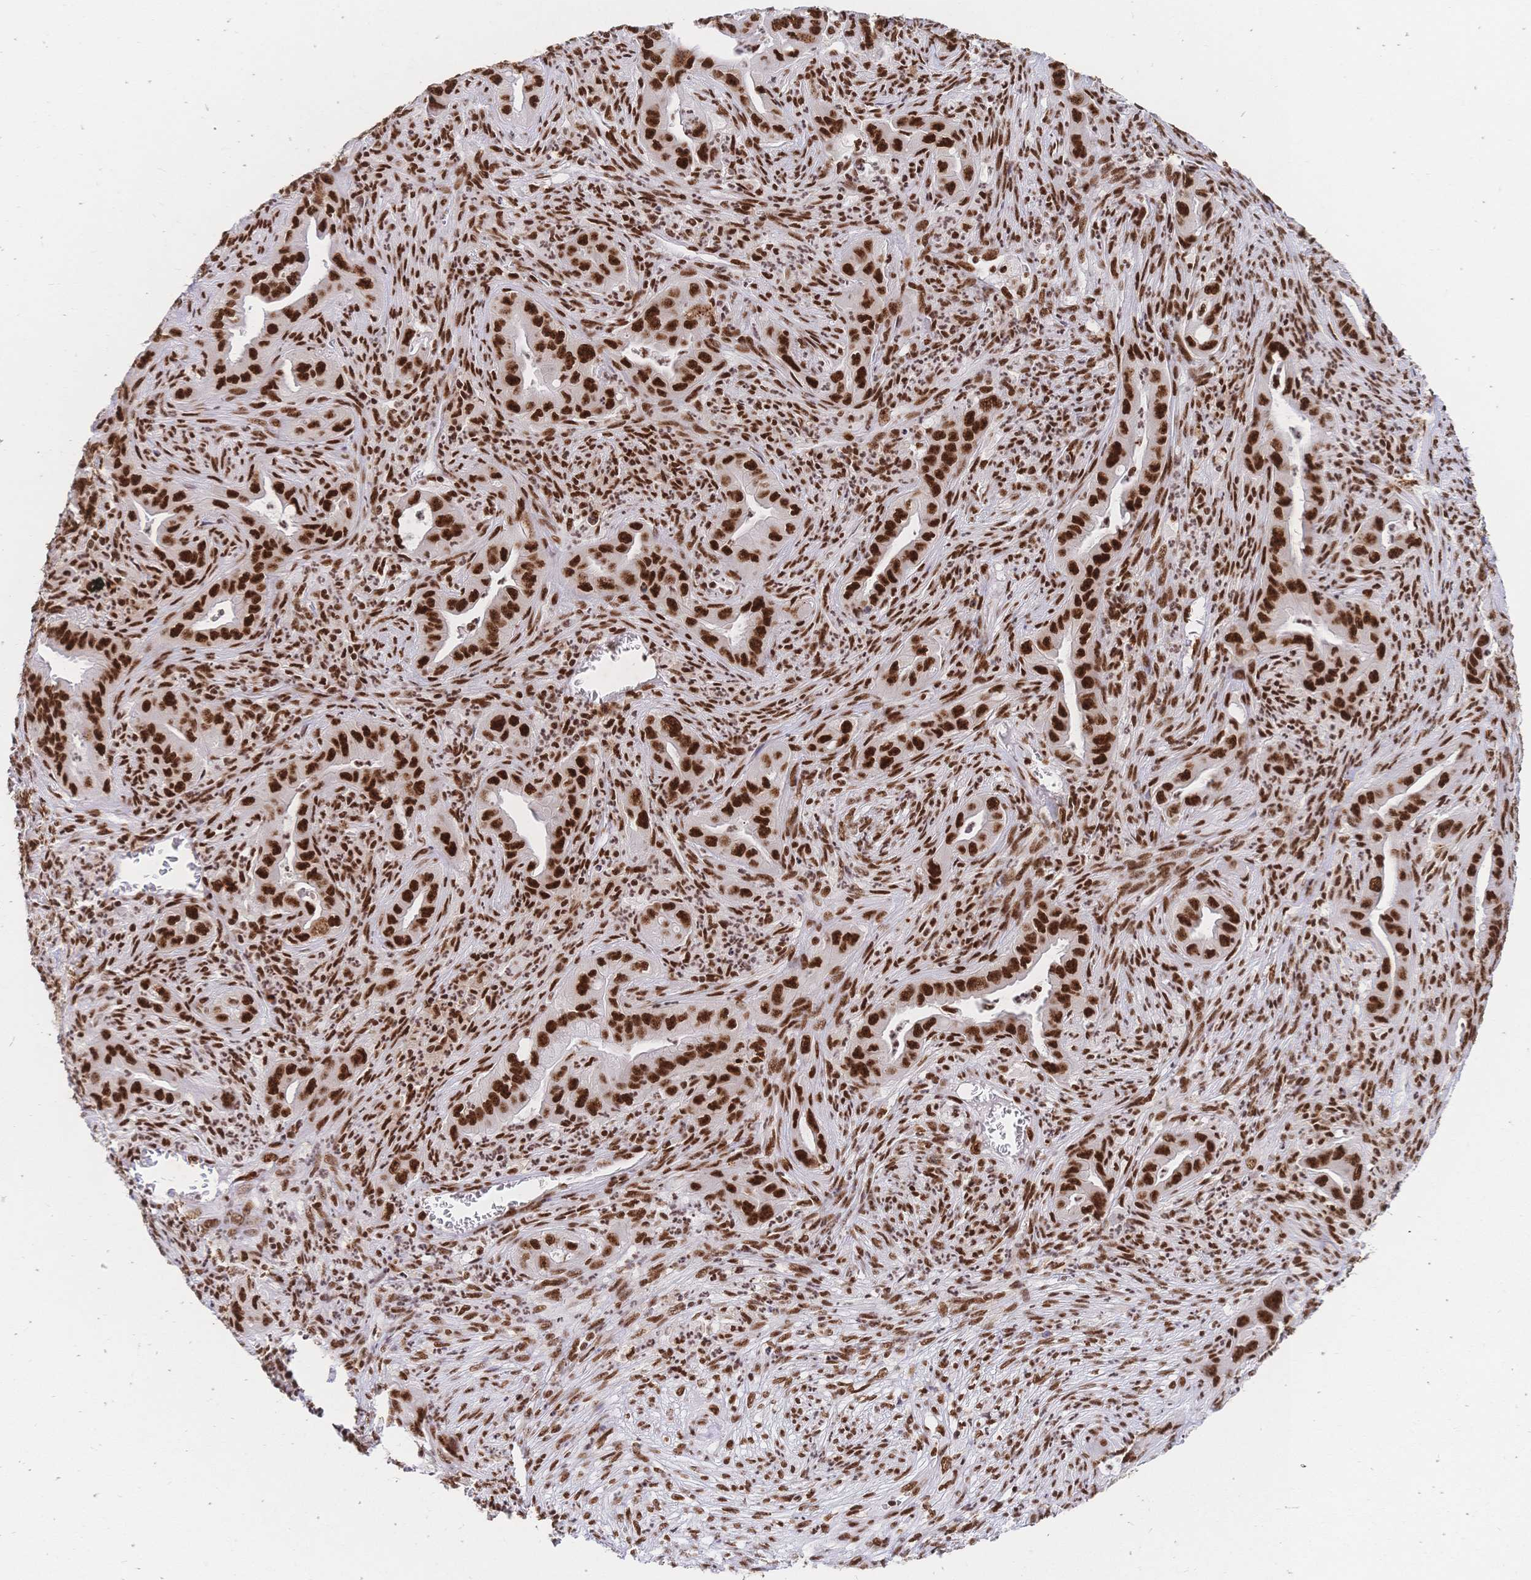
{"staining": {"intensity": "strong", "quantity": ">75%", "location": "nuclear"}, "tissue": "lung cancer", "cell_type": "Tumor cells", "image_type": "cancer", "snomed": [{"axis": "morphology", "description": "Adenocarcinoma, NOS"}, {"axis": "topography", "description": "Lung"}], "caption": "Protein staining displays strong nuclear expression in about >75% of tumor cells in lung cancer. The staining is performed using DAB brown chromogen to label protein expression. The nuclei are counter-stained blue using hematoxylin.", "gene": "SRSF1", "patient": {"sex": "male", "age": 65}}